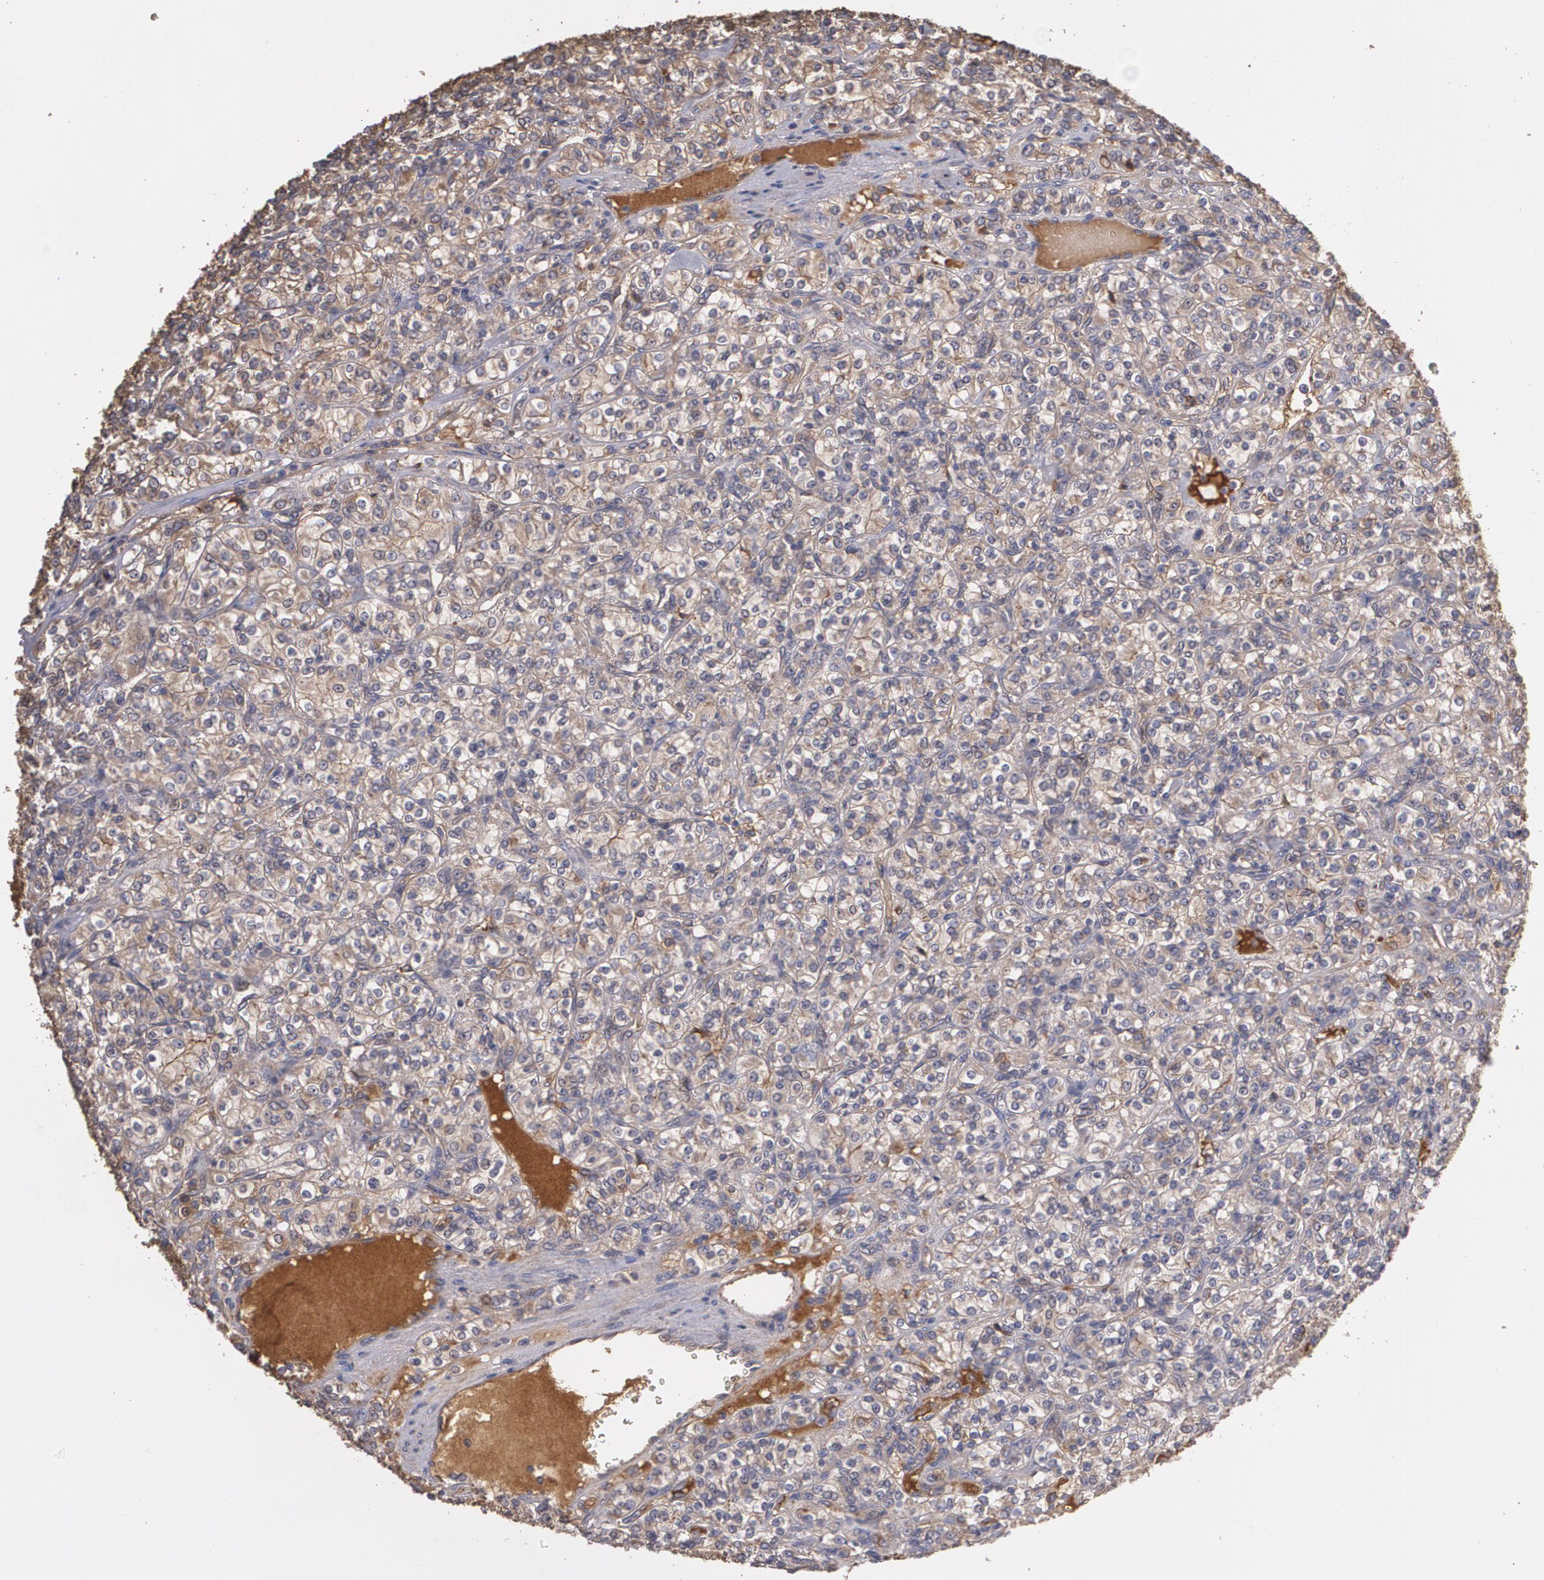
{"staining": {"intensity": "weak", "quantity": ">75%", "location": "cytoplasmic/membranous"}, "tissue": "renal cancer", "cell_type": "Tumor cells", "image_type": "cancer", "snomed": [{"axis": "morphology", "description": "Adenocarcinoma, NOS"}, {"axis": "topography", "description": "Kidney"}], "caption": "Human renal adenocarcinoma stained for a protein (brown) displays weak cytoplasmic/membranous positive staining in about >75% of tumor cells.", "gene": "PON1", "patient": {"sex": "male", "age": 77}}